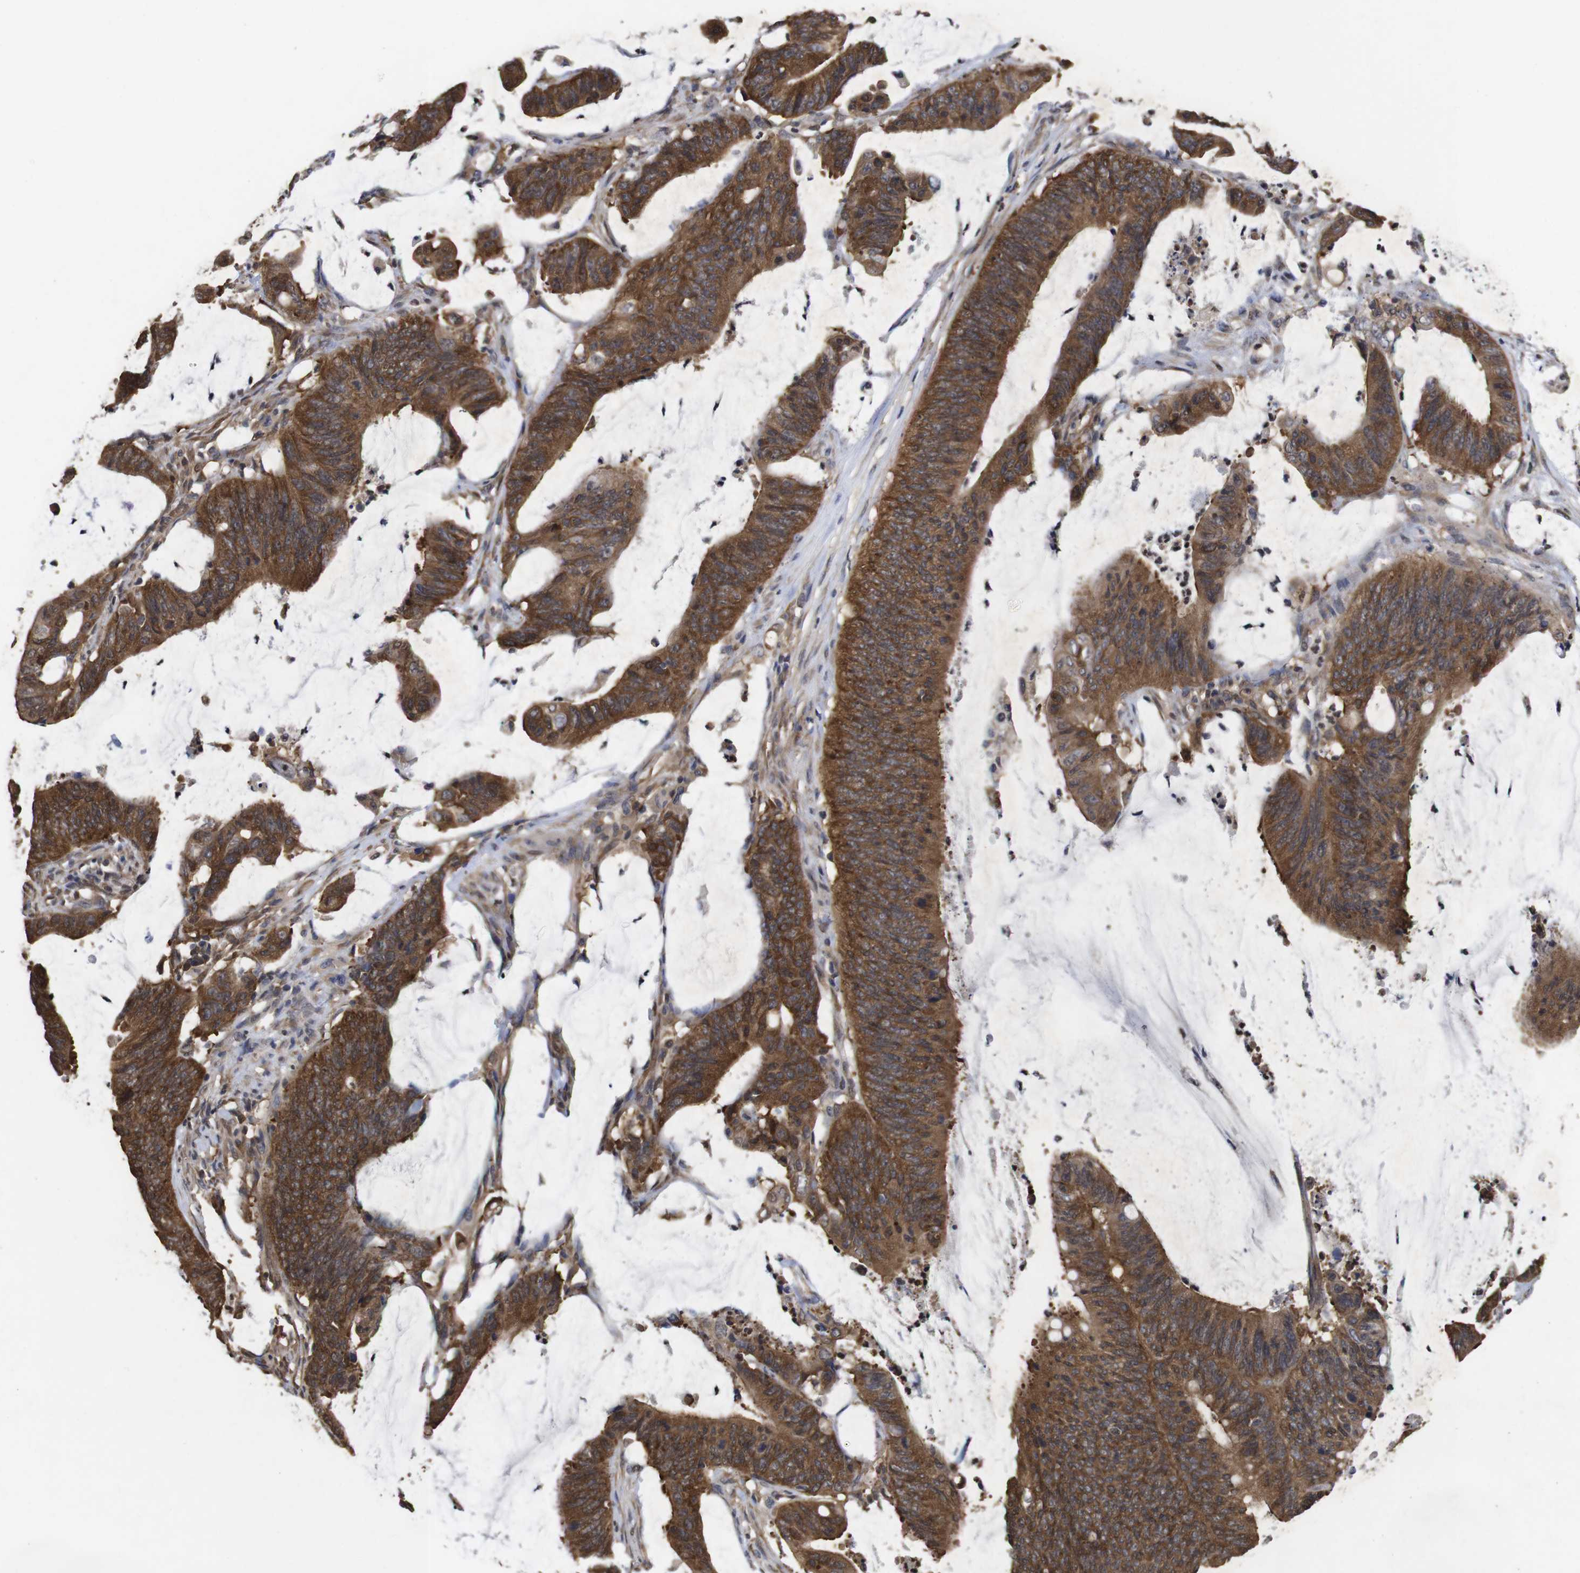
{"staining": {"intensity": "strong", "quantity": ">75%", "location": "cytoplasmic/membranous"}, "tissue": "colorectal cancer", "cell_type": "Tumor cells", "image_type": "cancer", "snomed": [{"axis": "morphology", "description": "Adenocarcinoma, NOS"}, {"axis": "topography", "description": "Rectum"}], "caption": "A brown stain shows strong cytoplasmic/membranous expression of a protein in human colorectal adenocarcinoma tumor cells.", "gene": "SUMO3", "patient": {"sex": "female", "age": 66}}